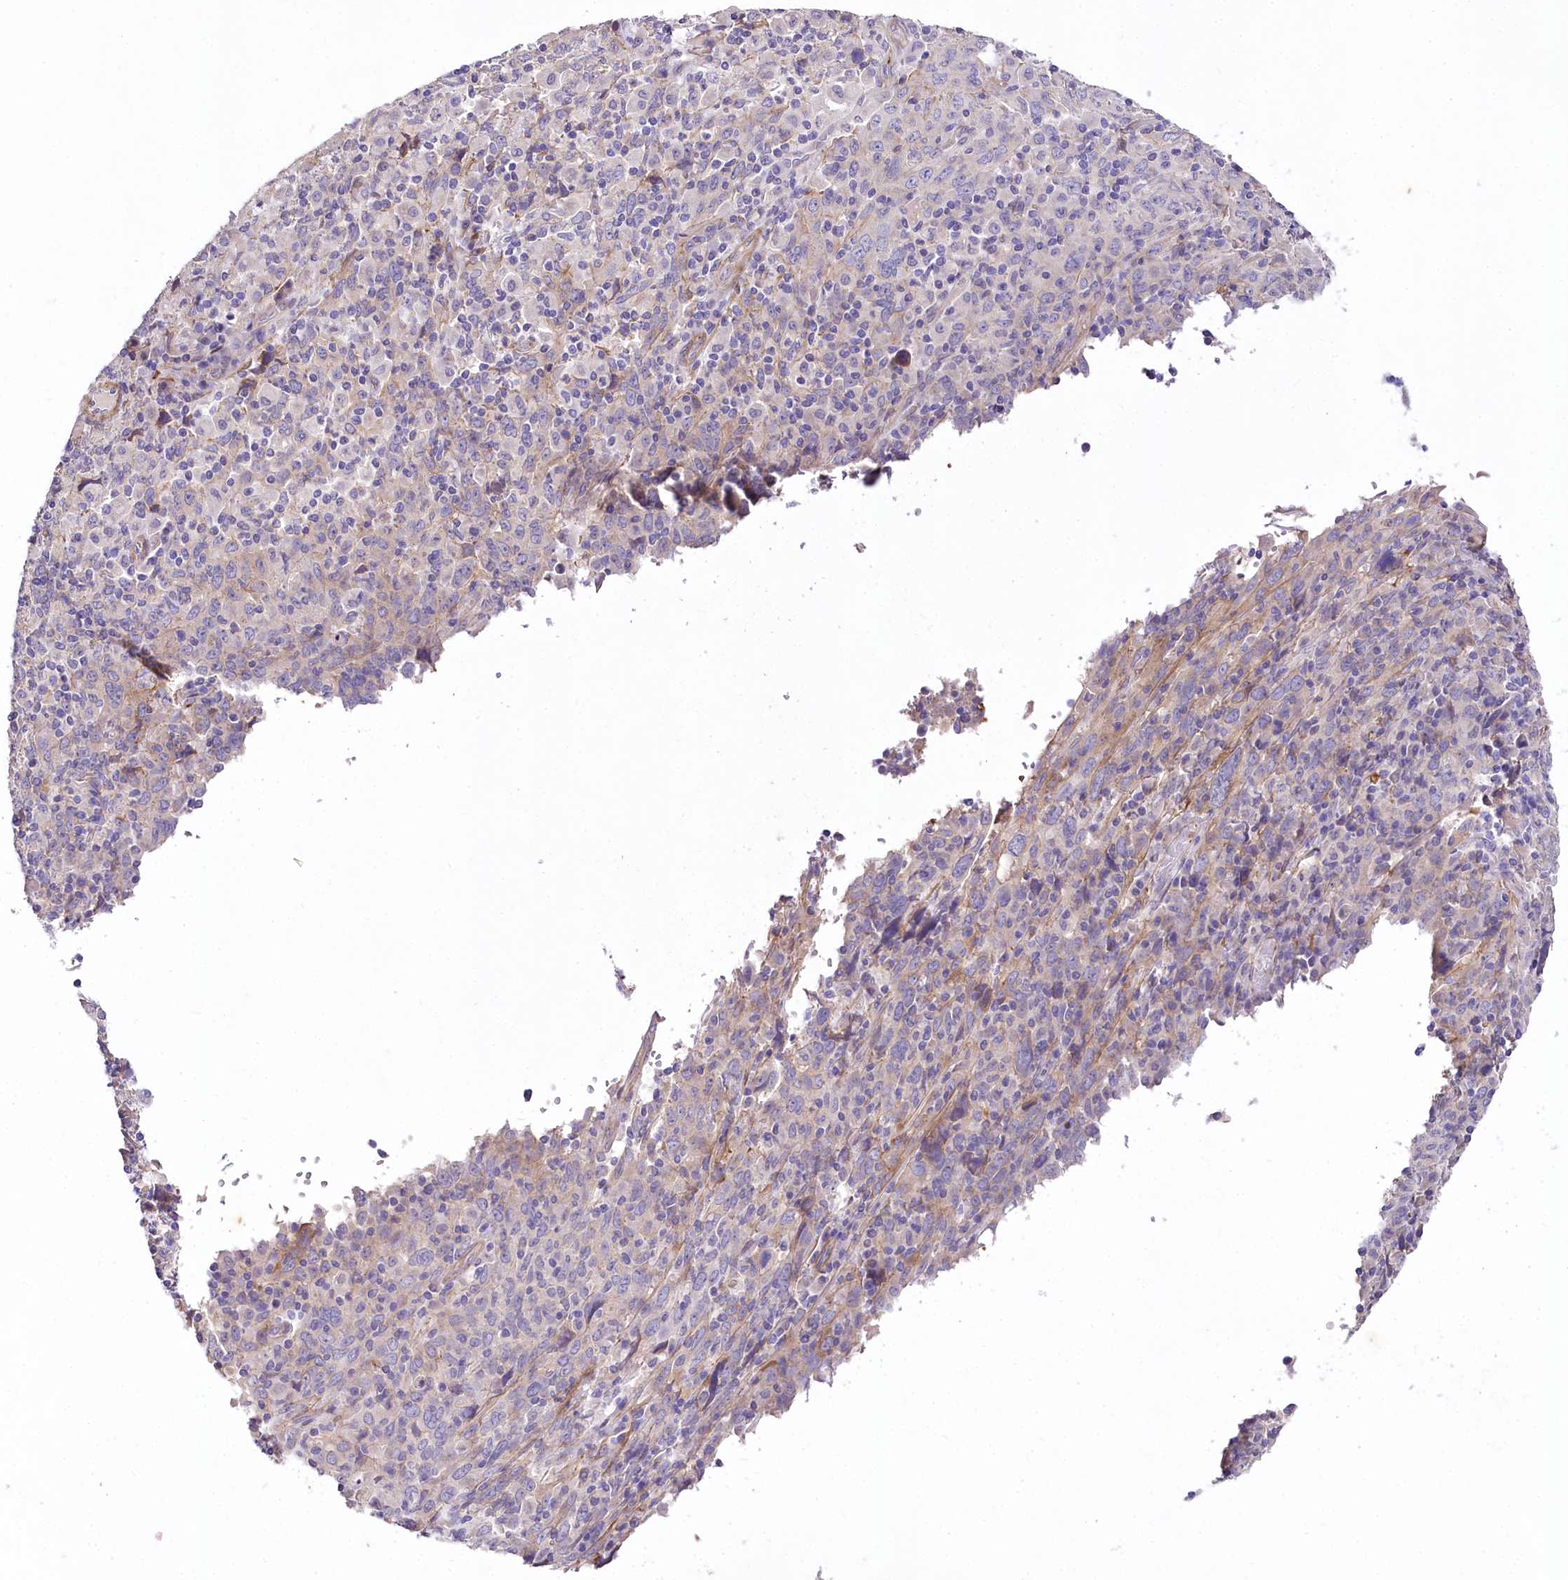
{"staining": {"intensity": "negative", "quantity": "none", "location": "none"}, "tissue": "cervical cancer", "cell_type": "Tumor cells", "image_type": "cancer", "snomed": [{"axis": "morphology", "description": "Squamous cell carcinoma, NOS"}, {"axis": "topography", "description": "Cervix"}], "caption": "Immunohistochemistry of cervical cancer shows no staining in tumor cells. The staining is performed using DAB (3,3'-diaminobenzidine) brown chromogen with nuclei counter-stained in using hematoxylin.", "gene": "RDH16", "patient": {"sex": "female", "age": 46}}